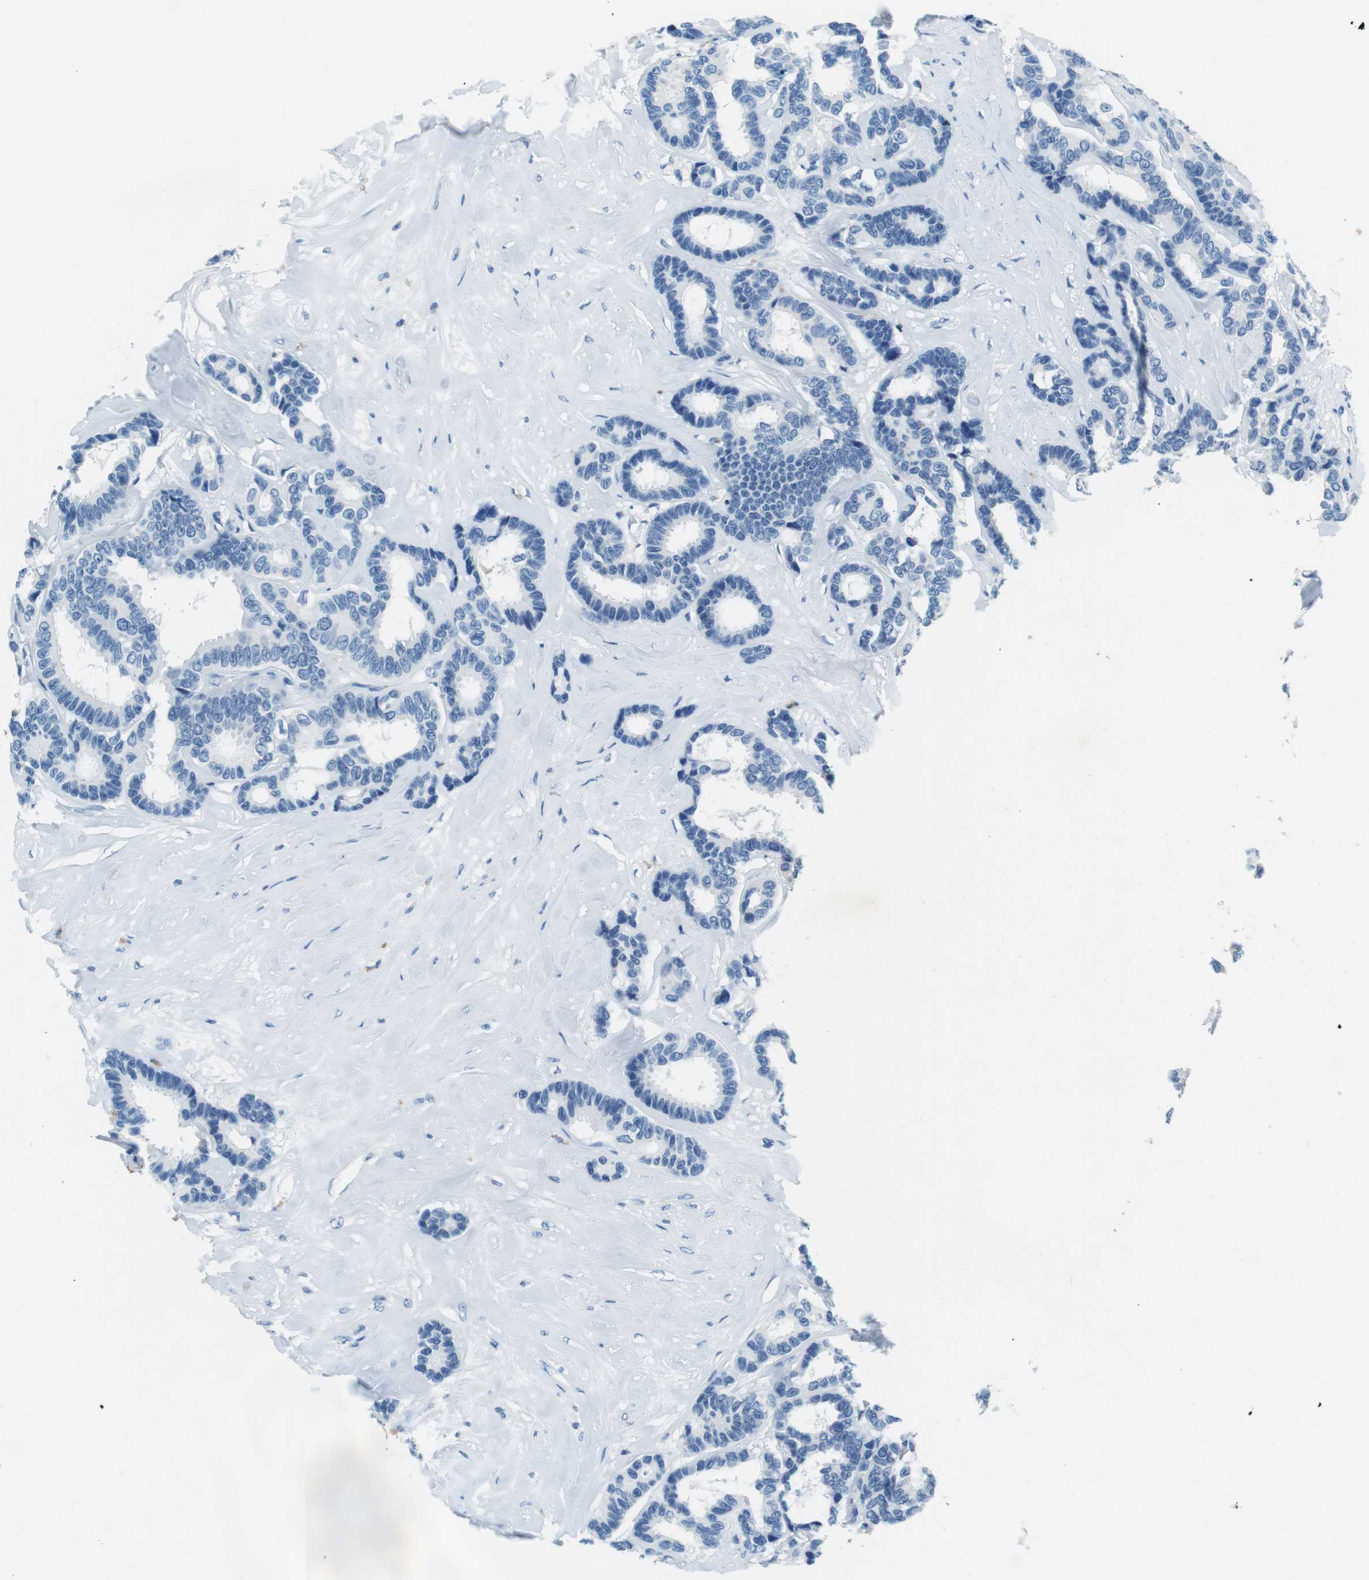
{"staining": {"intensity": "negative", "quantity": "none", "location": "none"}, "tissue": "breast cancer", "cell_type": "Tumor cells", "image_type": "cancer", "snomed": [{"axis": "morphology", "description": "Duct carcinoma"}, {"axis": "topography", "description": "Breast"}], "caption": "IHC histopathology image of neoplastic tissue: human breast invasive ductal carcinoma stained with DAB (3,3'-diaminobenzidine) demonstrates no significant protein positivity in tumor cells.", "gene": "LAT", "patient": {"sex": "female", "age": 87}}